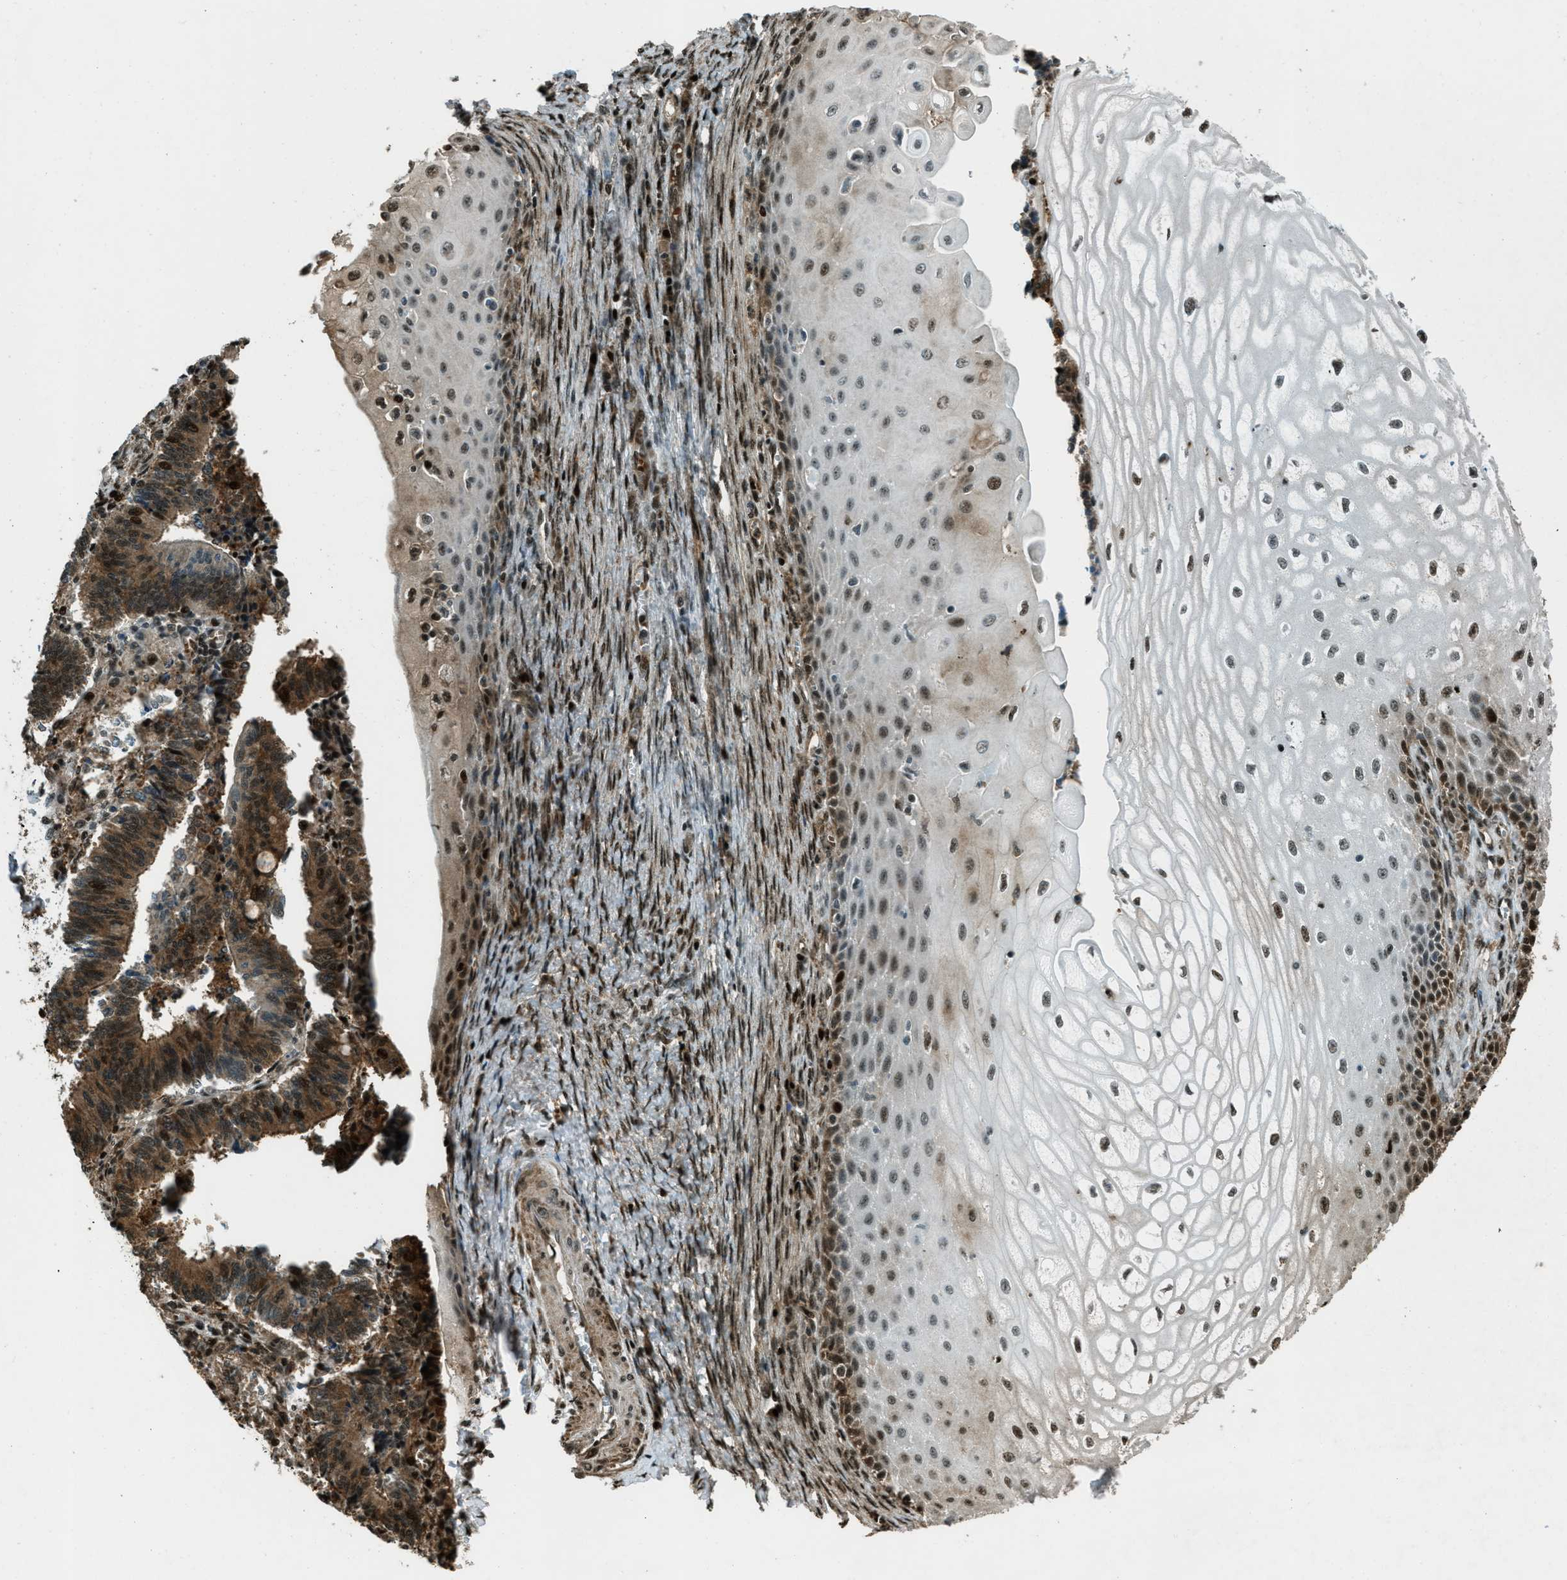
{"staining": {"intensity": "moderate", "quantity": "25%-75%", "location": "cytoplasmic/membranous,nuclear"}, "tissue": "cervical cancer", "cell_type": "Tumor cells", "image_type": "cancer", "snomed": [{"axis": "morphology", "description": "Adenocarcinoma, NOS"}, {"axis": "topography", "description": "Cervix"}], "caption": "Cervical cancer stained with DAB immunohistochemistry demonstrates medium levels of moderate cytoplasmic/membranous and nuclear expression in about 25%-75% of tumor cells.", "gene": "TARDBP", "patient": {"sex": "female", "age": 44}}